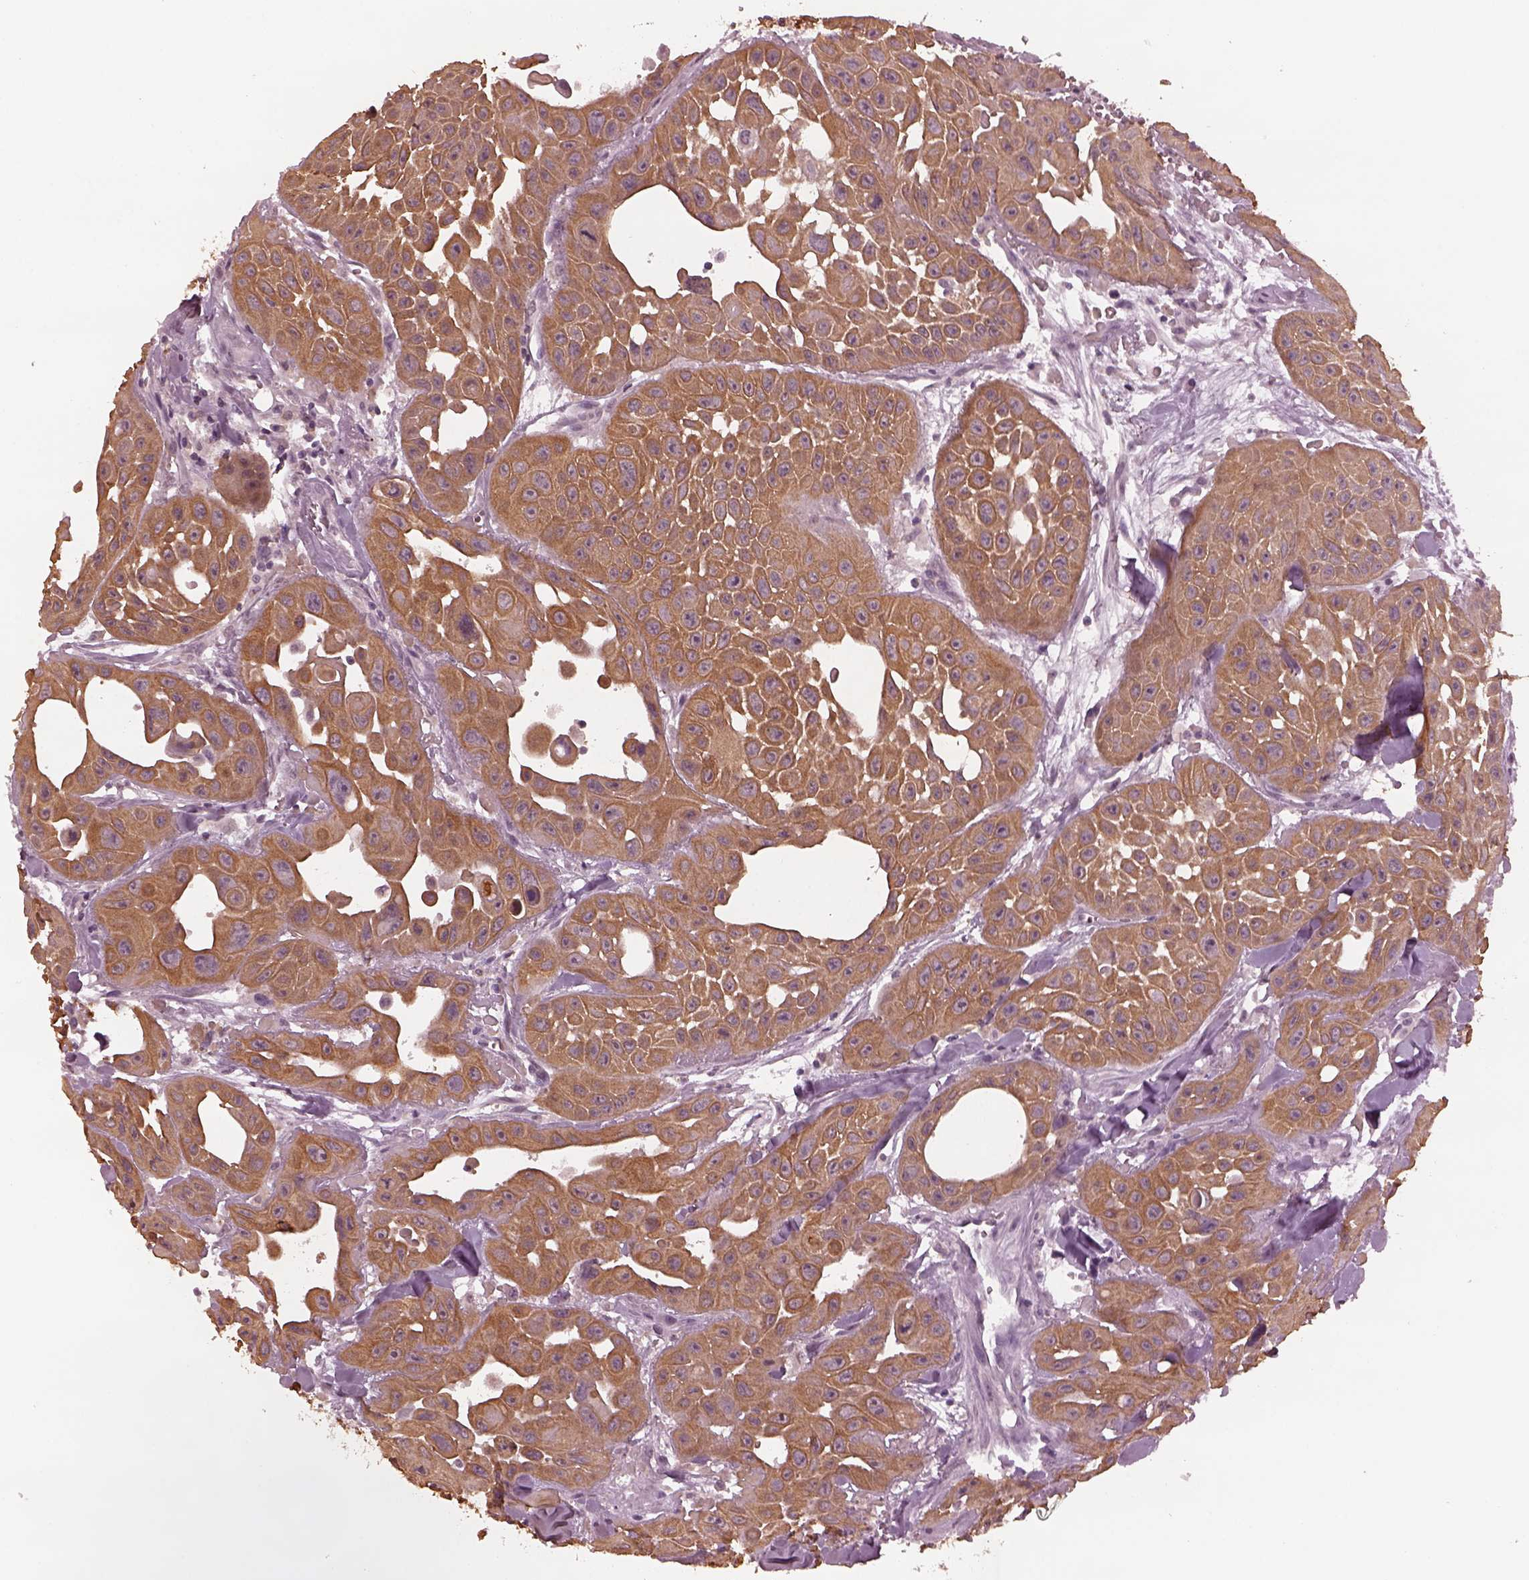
{"staining": {"intensity": "strong", "quantity": ">75%", "location": "cytoplasmic/membranous"}, "tissue": "head and neck cancer", "cell_type": "Tumor cells", "image_type": "cancer", "snomed": [{"axis": "morphology", "description": "Adenocarcinoma, NOS"}, {"axis": "topography", "description": "Head-Neck"}], "caption": "A high amount of strong cytoplasmic/membranous expression is present in about >75% of tumor cells in head and neck adenocarcinoma tissue. Immunohistochemistry (ihc) stains the protein in brown and the nuclei are stained blue.", "gene": "KRT79", "patient": {"sex": "male", "age": 73}}